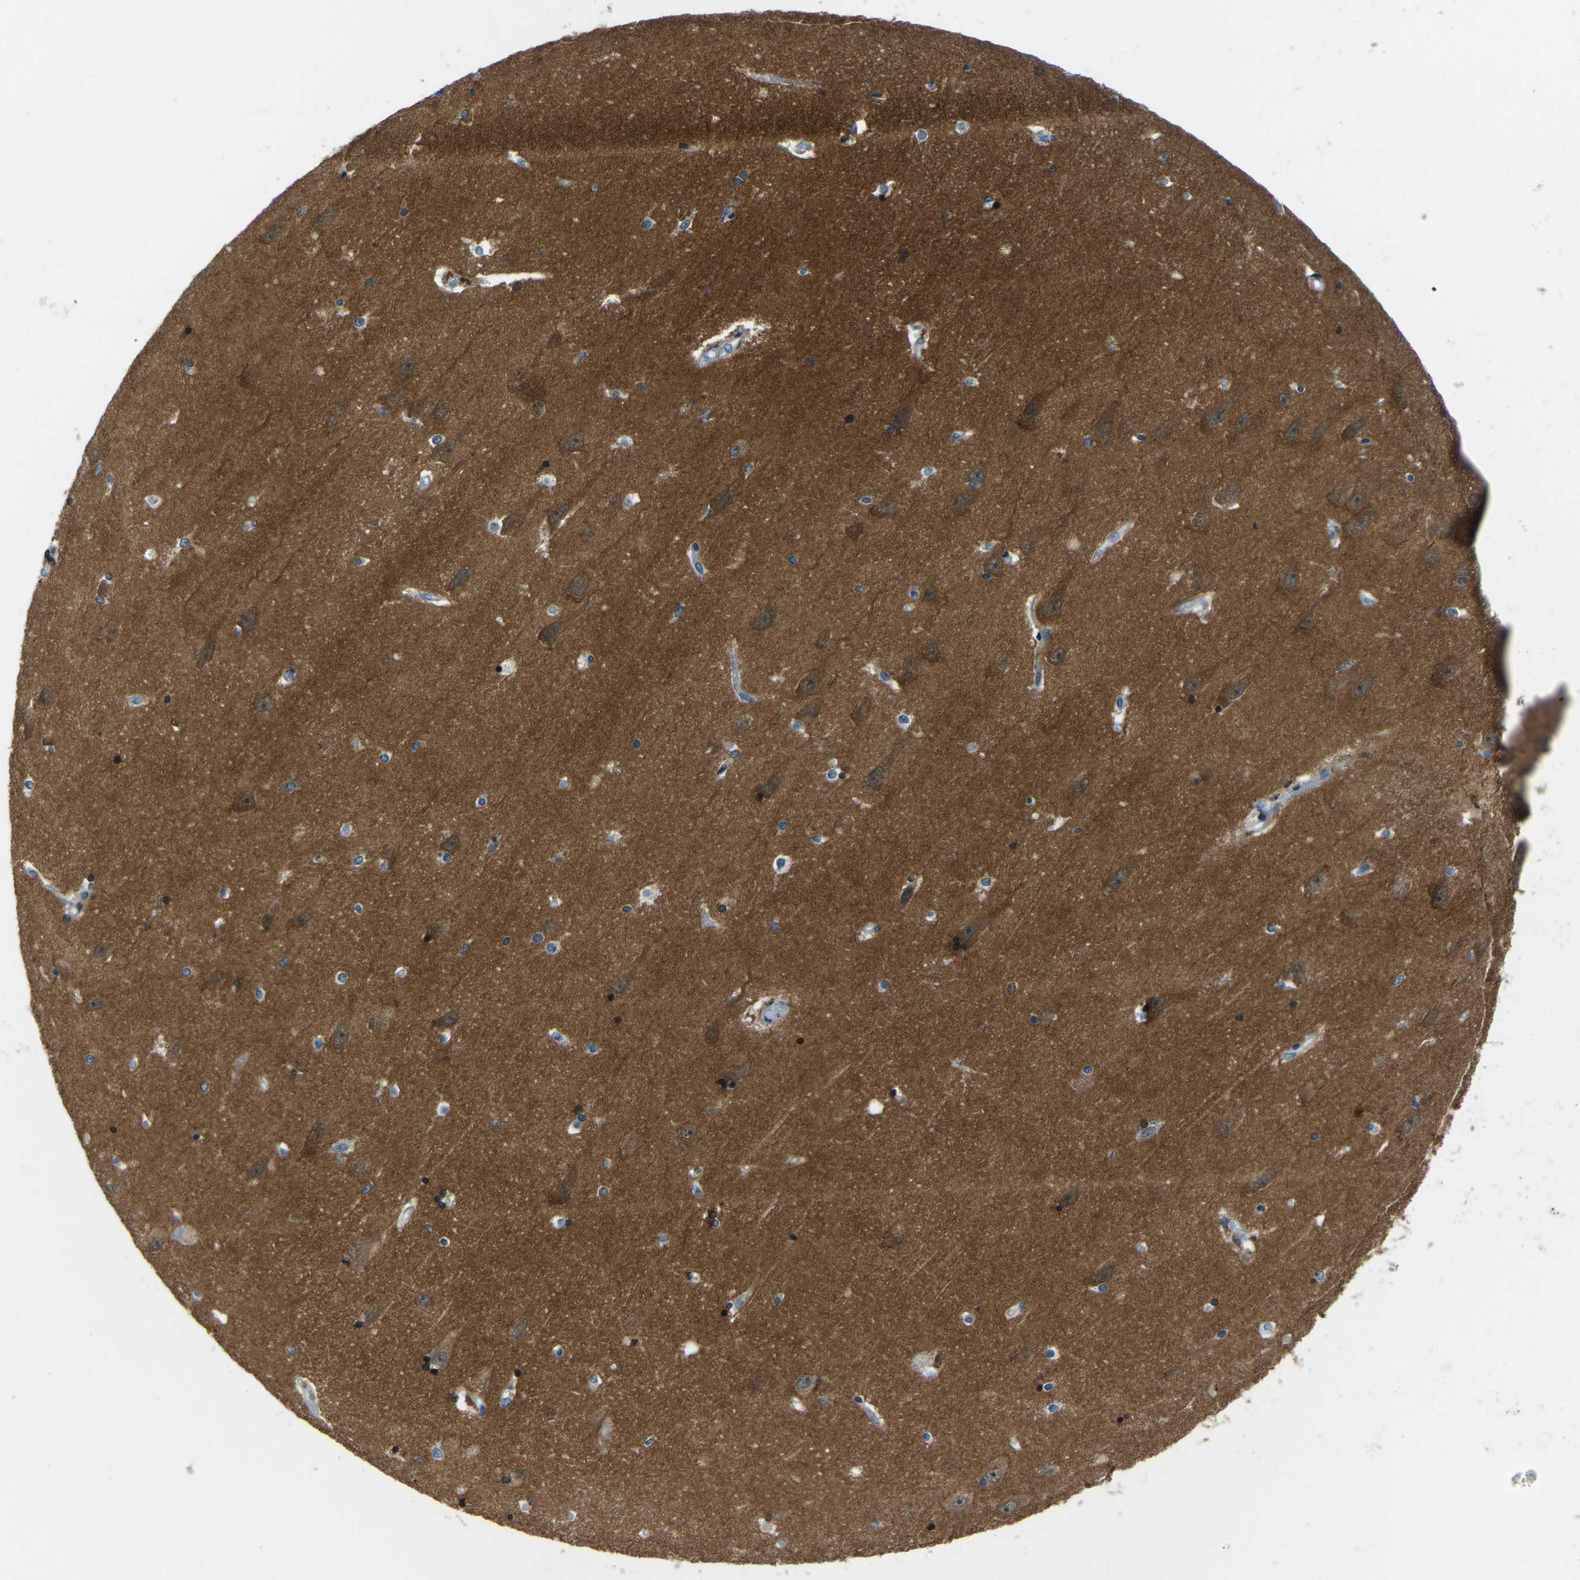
{"staining": {"intensity": "strong", "quantity": "<25%", "location": "nuclear"}, "tissue": "hippocampus", "cell_type": "Glial cells", "image_type": "normal", "snomed": [{"axis": "morphology", "description": "Normal tissue, NOS"}, {"axis": "topography", "description": "Hippocampus"}], "caption": "Hippocampus was stained to show a protein in brown. There is medium levels of strong nuclear positivity in about <25% of glial cells. (DAB = brown stain, brightfield microscopy at high magnification).", "gene": "XIRP1", "patient": {"sex": "male", "age": 45}}